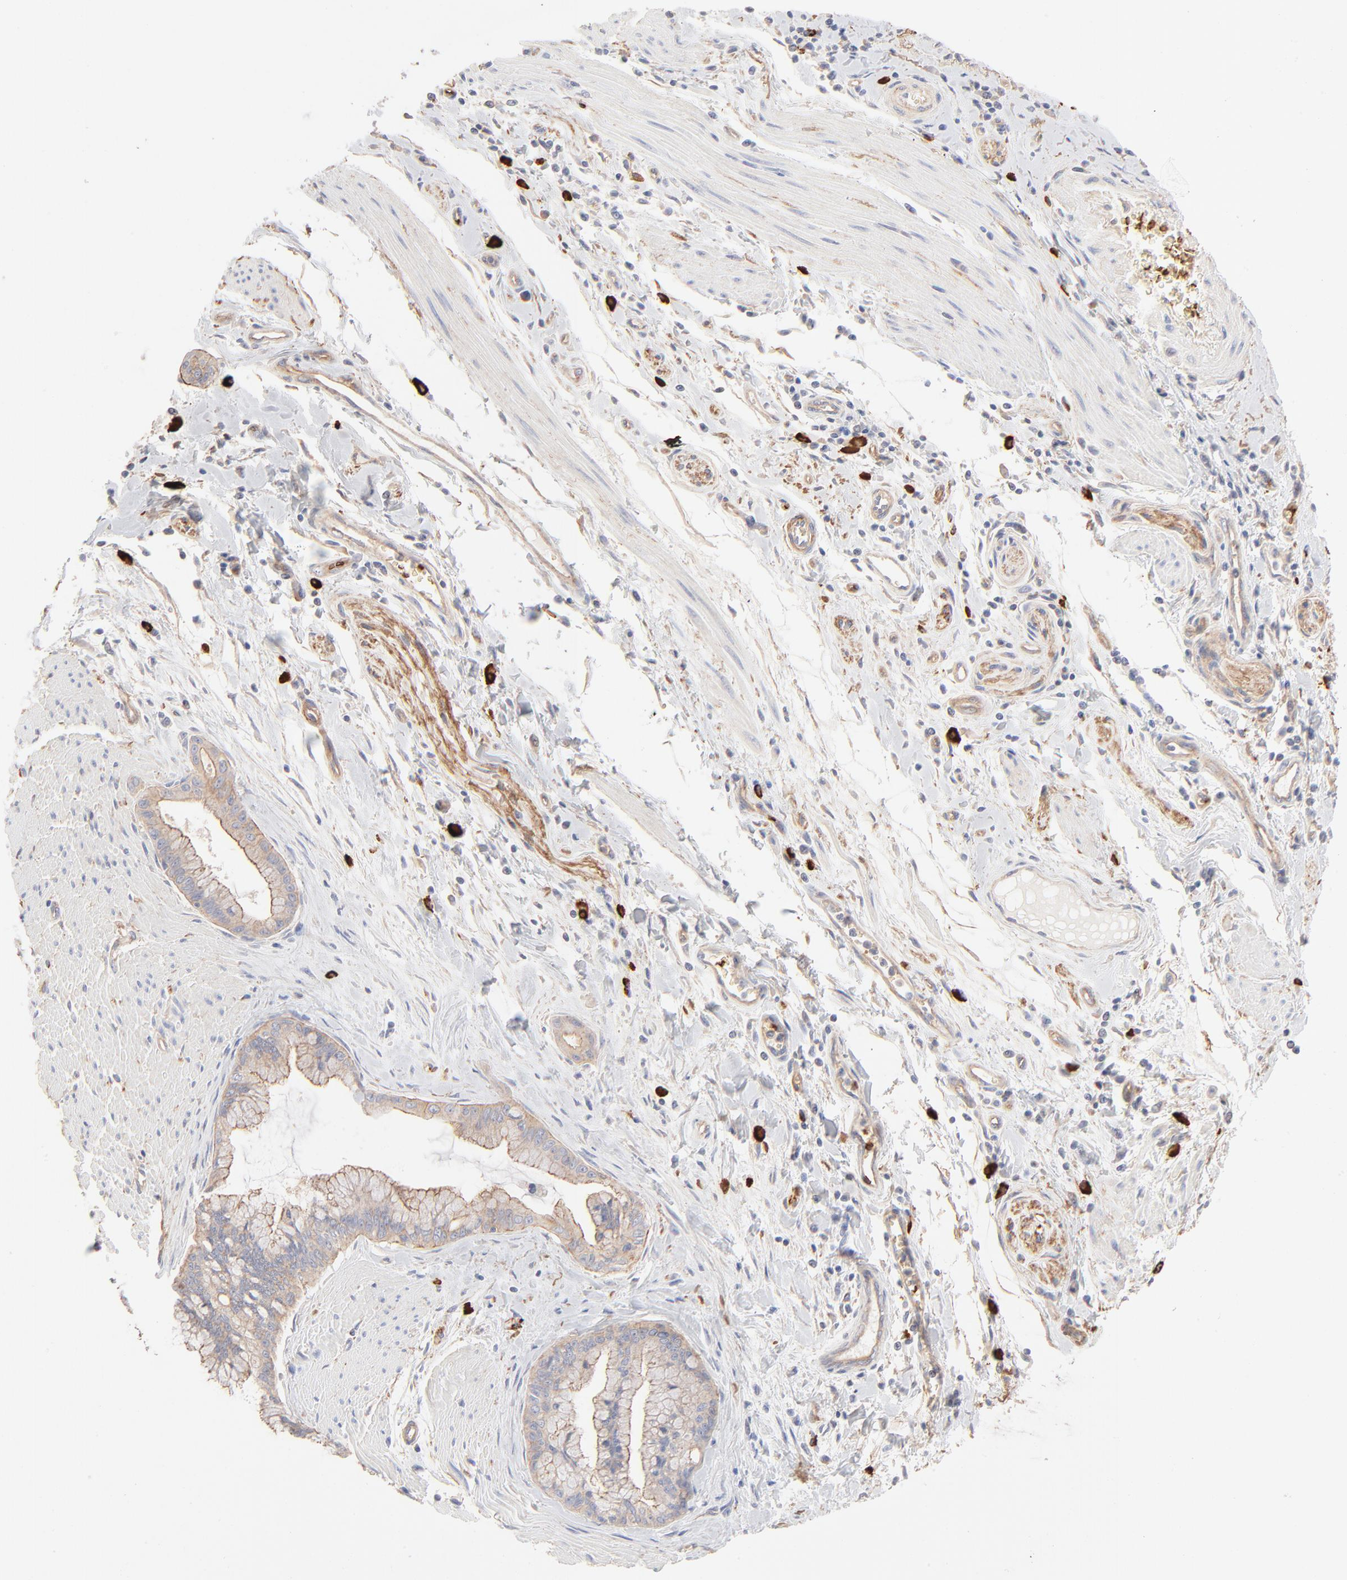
{"staining": {"intensity": "weak", "quantity": ">75%", "location": "cytoplasmic/membranous"}, "tissue": "pancreatic cancer", "cell_type": "Tumor cells", "image_type": "cancer", "snomed": [{"axis": "morphology", "description": "Adenocarcinoma, NOS"}, {"axis": "topography", "description": "Pancreas"}], "caption": "Immunohistochemistry (IHC) staining of pancreatic adenocarcinoma, which exhibits low levels of weak cytoplasmic/membranous expression in about >75% of tumor cells indicating weak cytoplasmic/membranous protein positivity. The staining was performed using DAB (3,3'-diaminobenzidine) (brown) for protein detection and nuclei were counterstained in hematoxylin (blue).", "gene": "SPTB", "patient": {"sex": "male", "age": 59}}